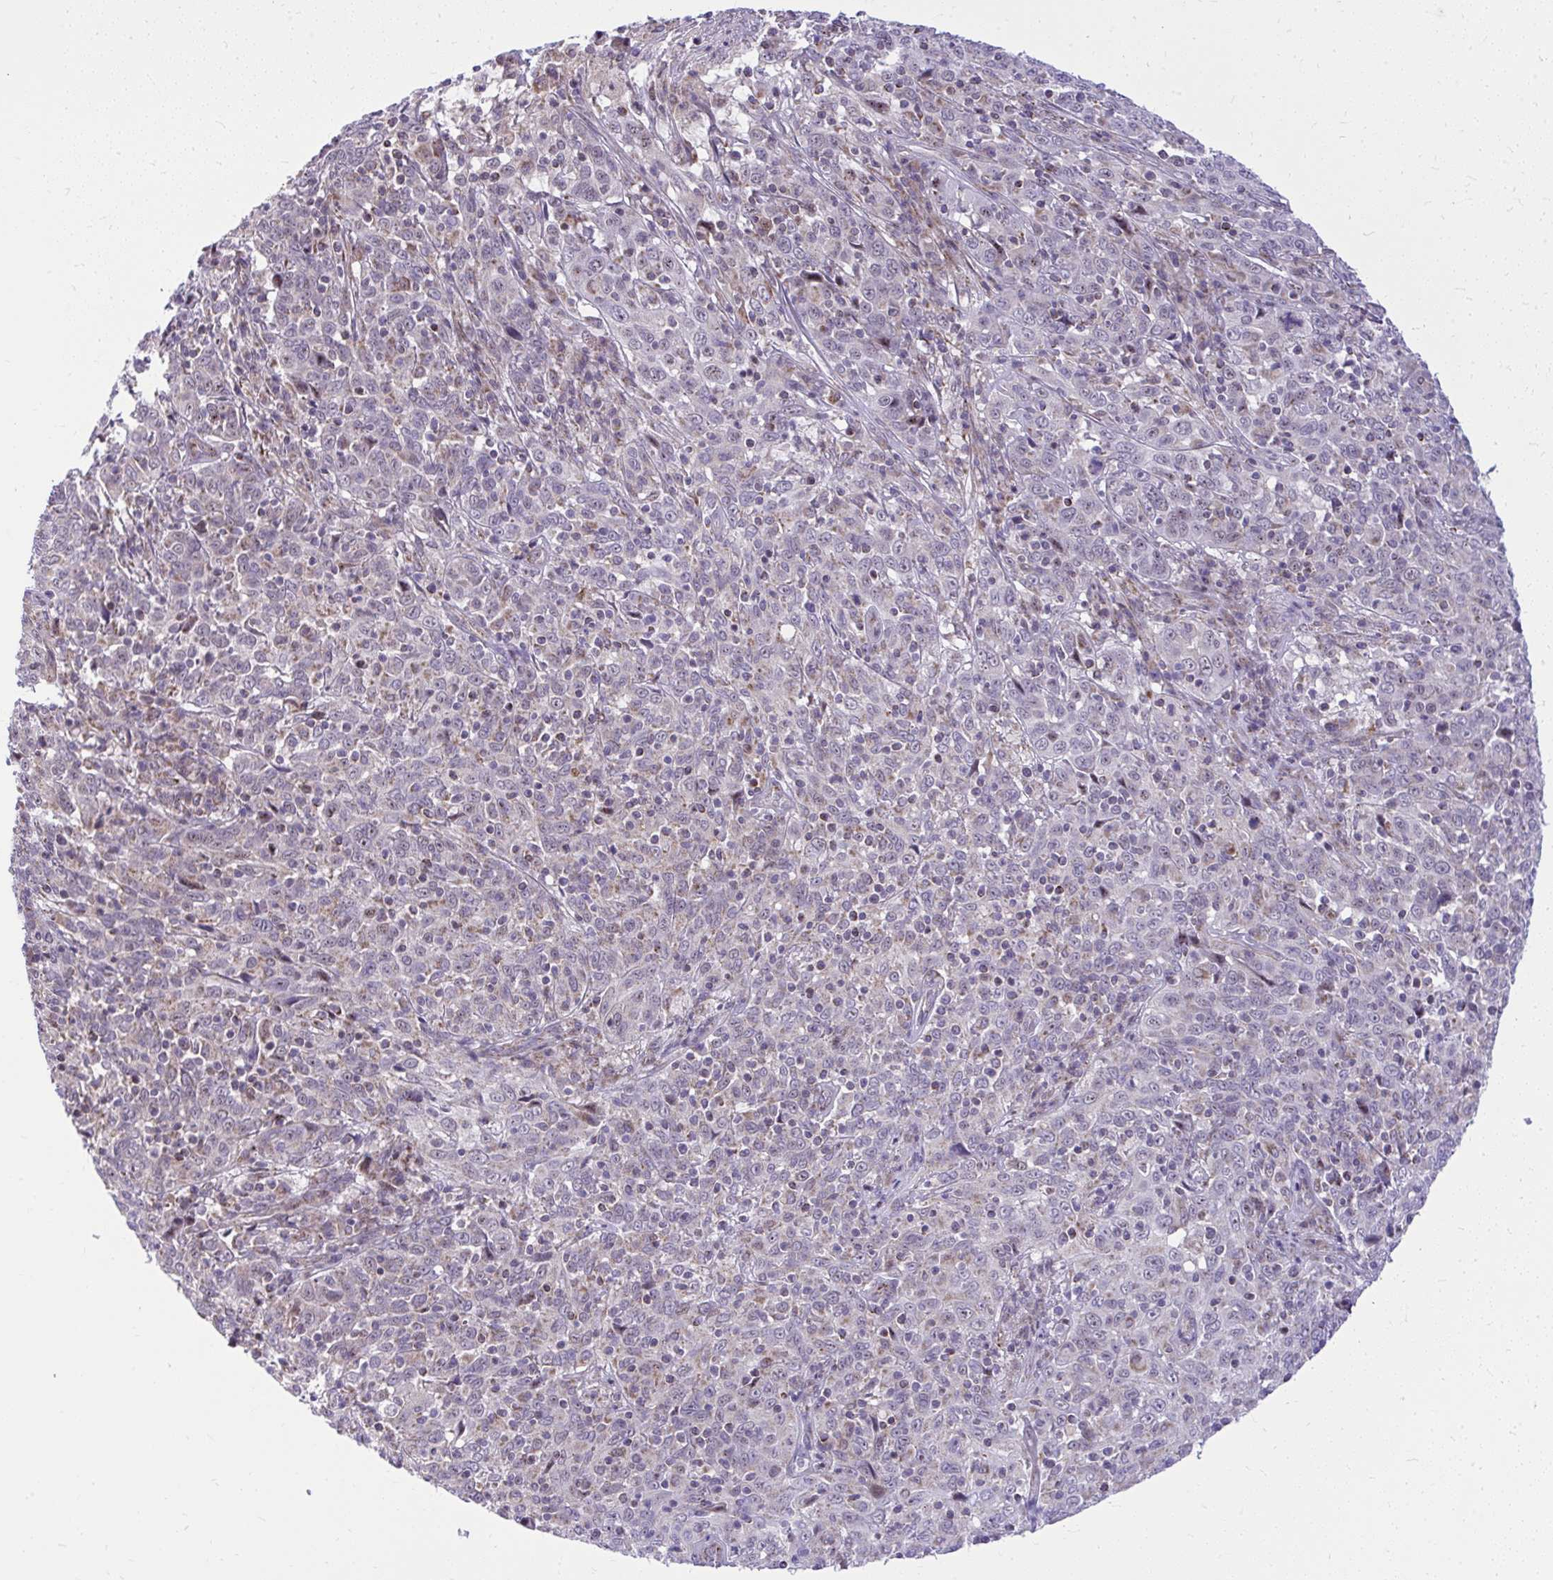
{"staining": {"intensity": "negative", "quantity": "none", "location": "none"}, "tissue": "cervical cancer", "cell_type": "Tumor cells", "image_type": "cancer", "snomed": [{"axis": "morphology", "description": "Squamous cell carcinoma, NOS"}, {"axis": "topography", "description": "Cervix"}], "caption": "A micrograph of human squamous cell carcinoma (cervical) is negative for staining in tumor cells.", "gene": "GPRIN3", "patient": {"sex": "female", "age": 46}}